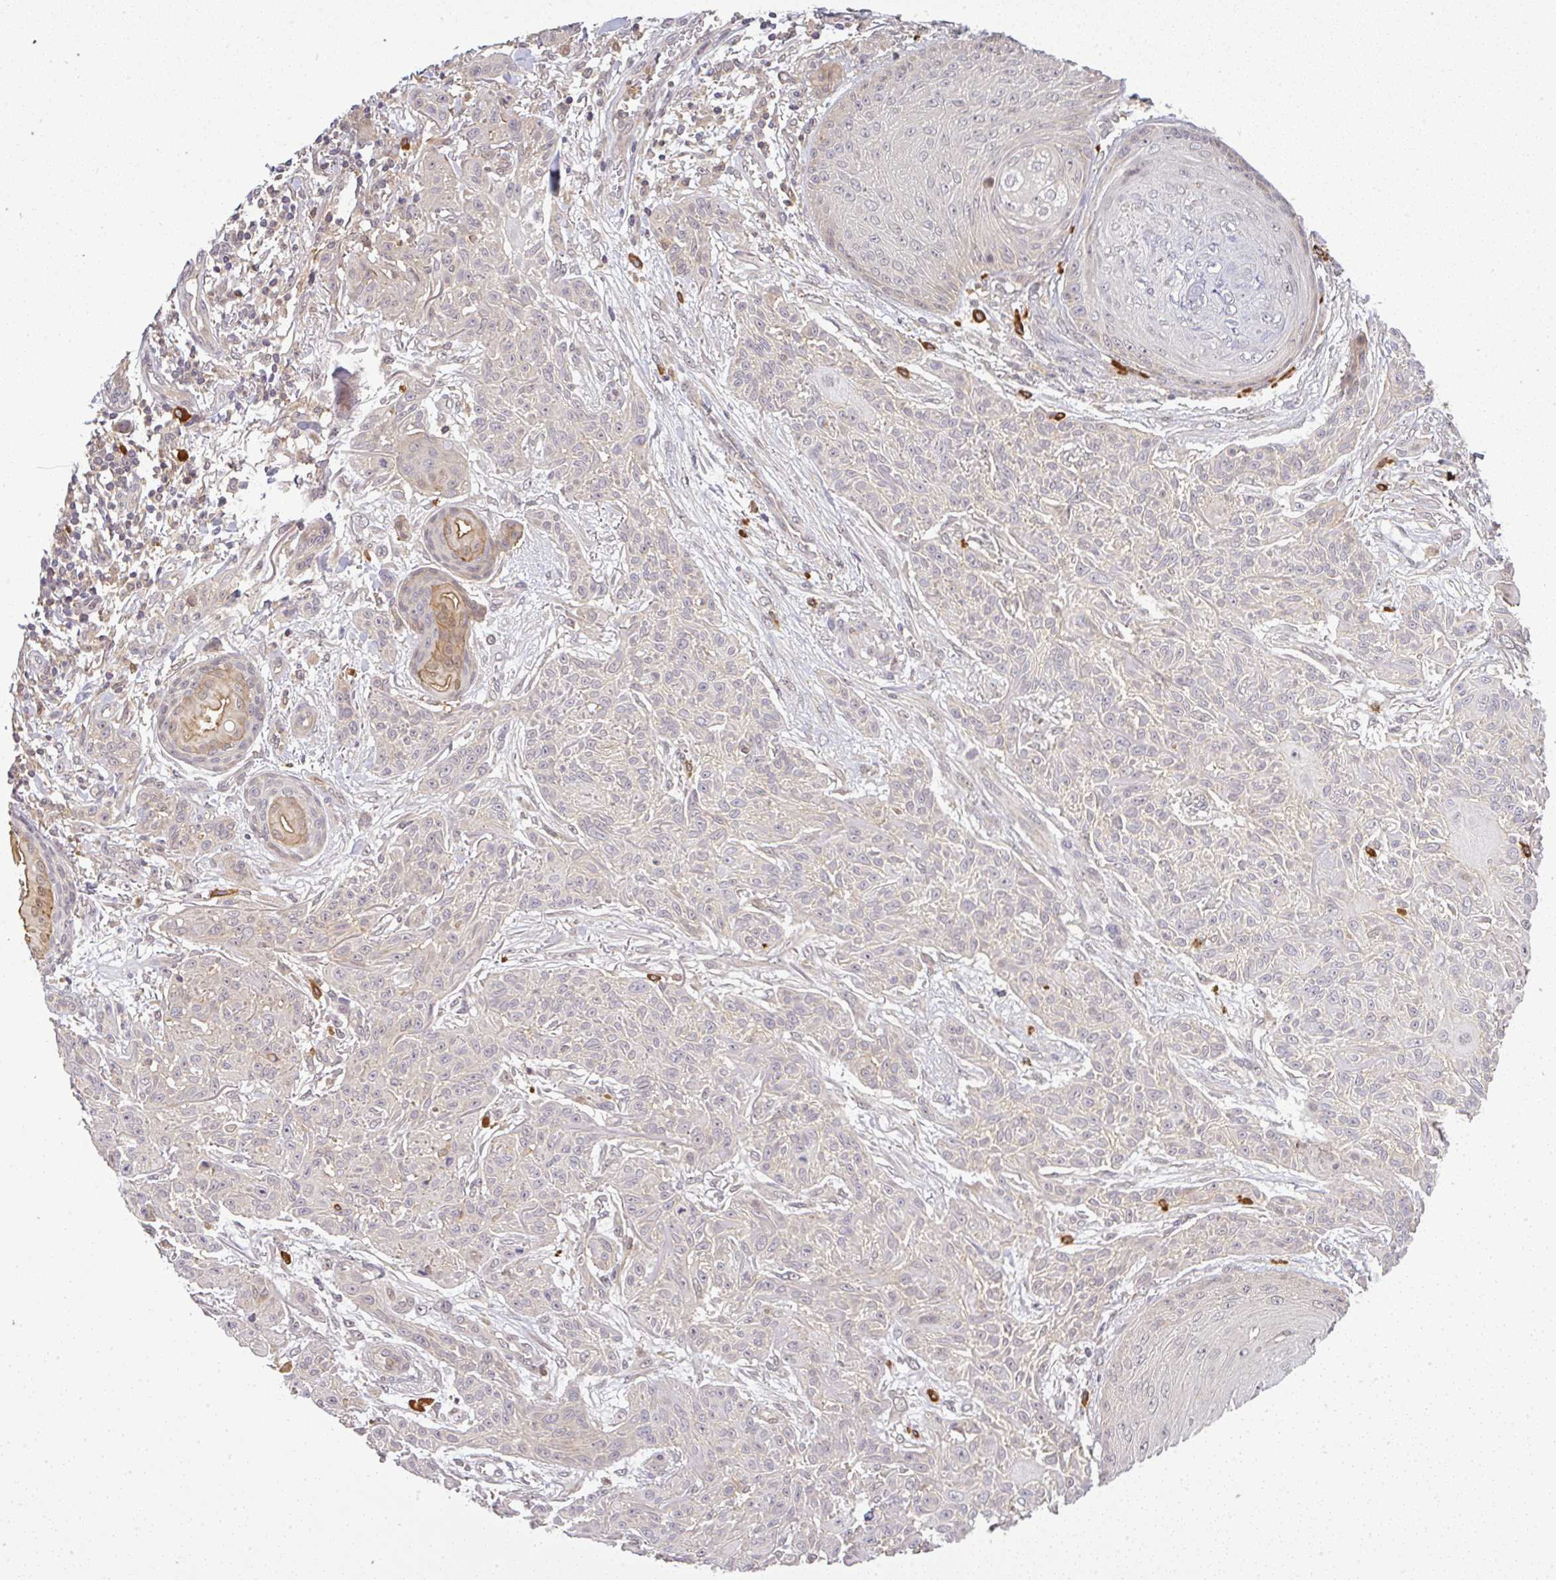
{"staining": {"intensity": "negative", "quantity": "none", "location": "none"}, "tissue": "skin cancer", "cell_type": "Tumor cells", "image_type": "cancer", "snomed": [{"axis": "morphology", "description": "Squamous cell carcinoma, NOS"}, {"axis": "topography", "description": "Skin"}], "caption": "High magnification brightfield microscopy of skin squamous cell carcinoma stained with DAB (3,3'-diaminobenzidine) (brown) and counterstained with hematoxylin (blue): tumor cells show no significant positivity. (Stains: DAB (3,3'-diaminobenzidine) immunohistochemistry with hematoxylin counter stain, Microscopy: brightfield microscopy at high magnification).", "gene": "FAM153A", "patient": {"sex": "male", "age": 86}}